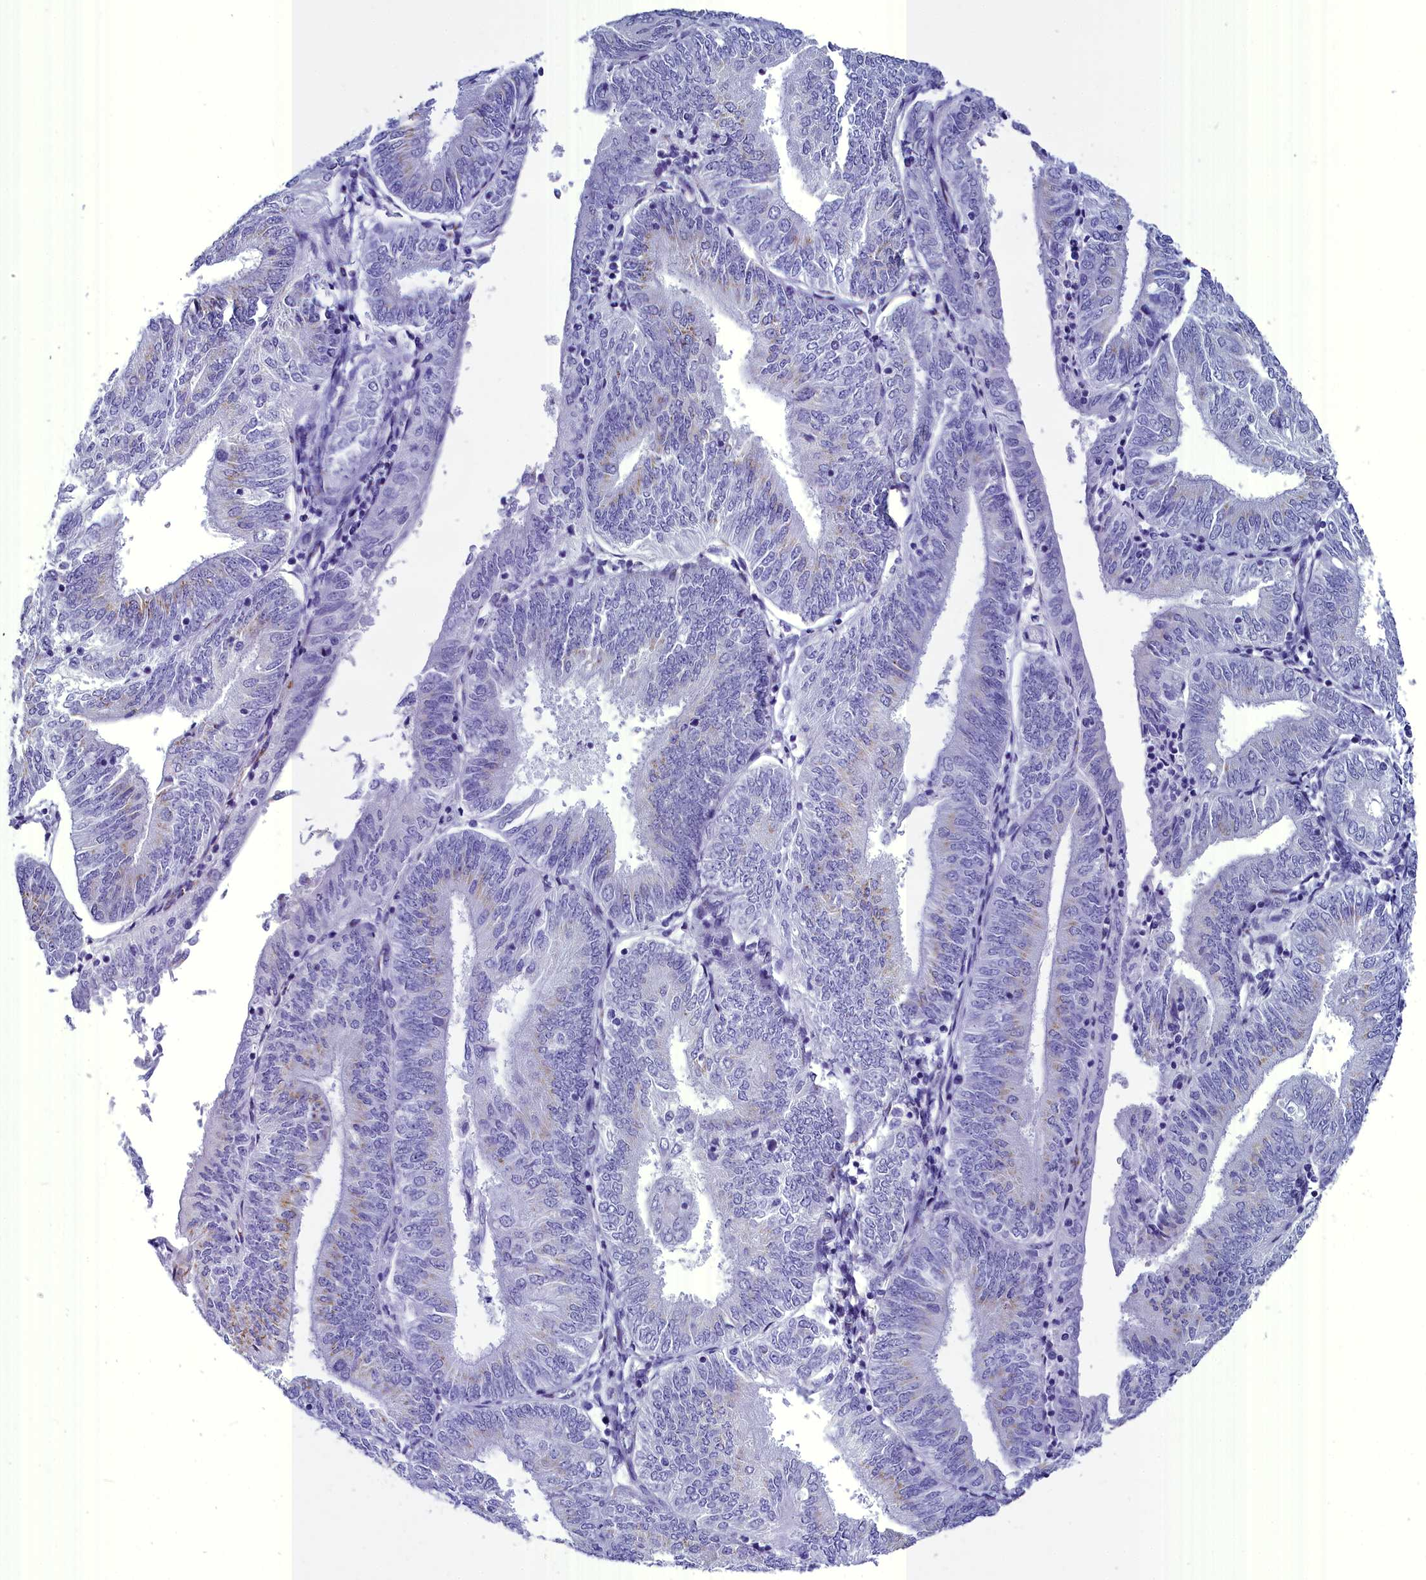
{"staining": {"intensity": "negative", "quantity": "none", "location": "none"}, "tissue": "endometrial cancer", "cell_type": "Tumor cells", "image_type": "cancer", "snomed": [{"axis": "morphology", "description": "Adenocarcinoma, NOS"}, {"axis": "topography", "description": "Endometrium"}], "caption": "This is an IHC micrograph of endometrial cancer (adenocarcinoma). There is no staining in tumor cells.", "gene": "AP3B2", "patient": {"sex": "female", "age": 58}}